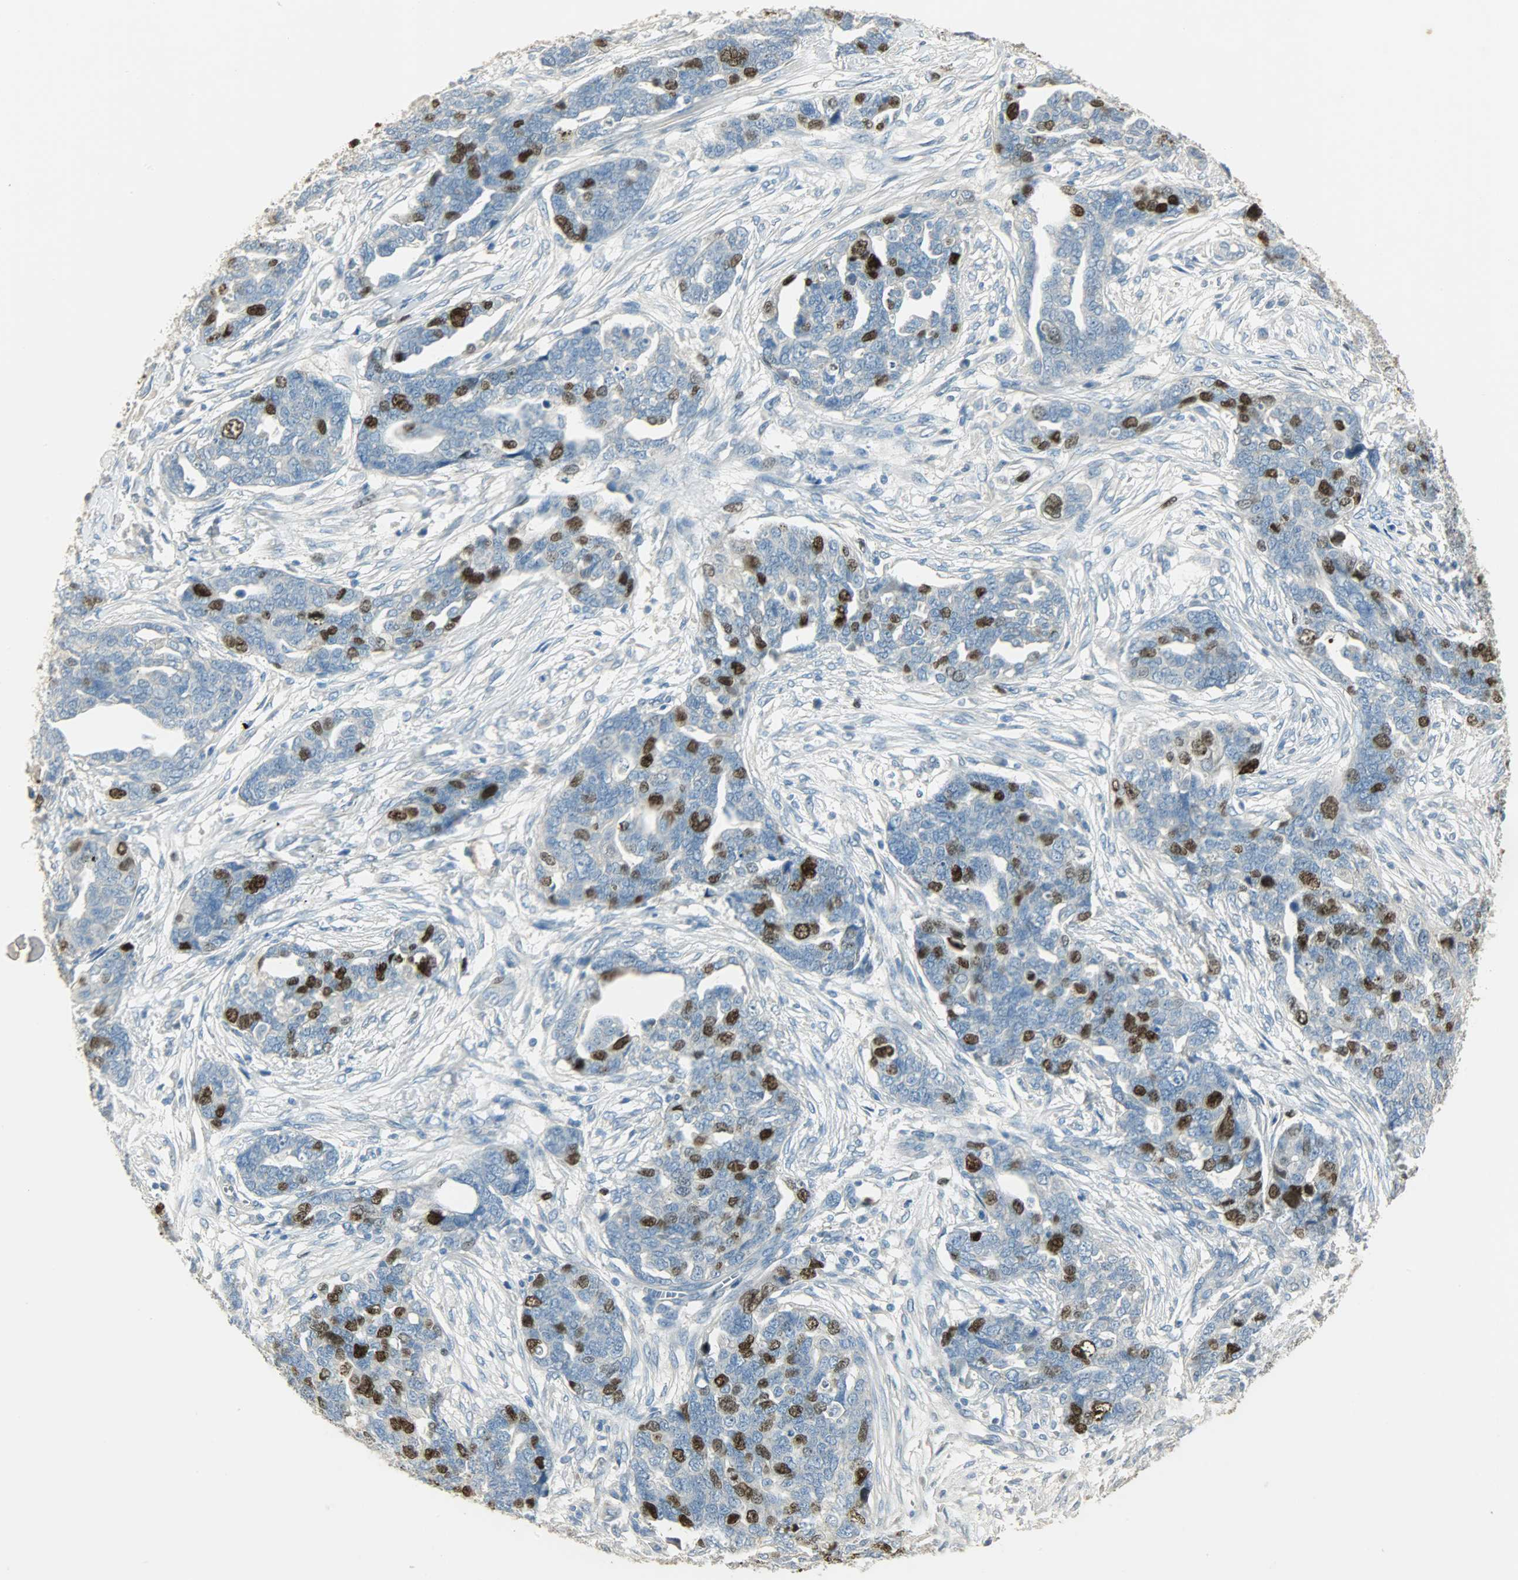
{"staining": {"intensity": "strong", "quantity": "25%-75%", "location": "nuclear"}, "tissue": "ovarian cancer", "cell_type": "Tumor cells", "image_type": "cancer", "snomed": [{"axis": "morphology", "description": "Normal tissue, NOS"}, {"axis": "morphology", "description": "Cystadenocarcinoma, serous, NOS"}, {"axis": "topography", "description": "Fallopian tube"}, {"axis": "topography", "description": "Ovary"}], "caption": "This micrograph reveals IHC staining of human ovarian cancer, with high strong nuclear positivity in about 25%-75% of tumor cells.", "gene": "TPX2", "patient": {"sex": "female", "age": 56}}